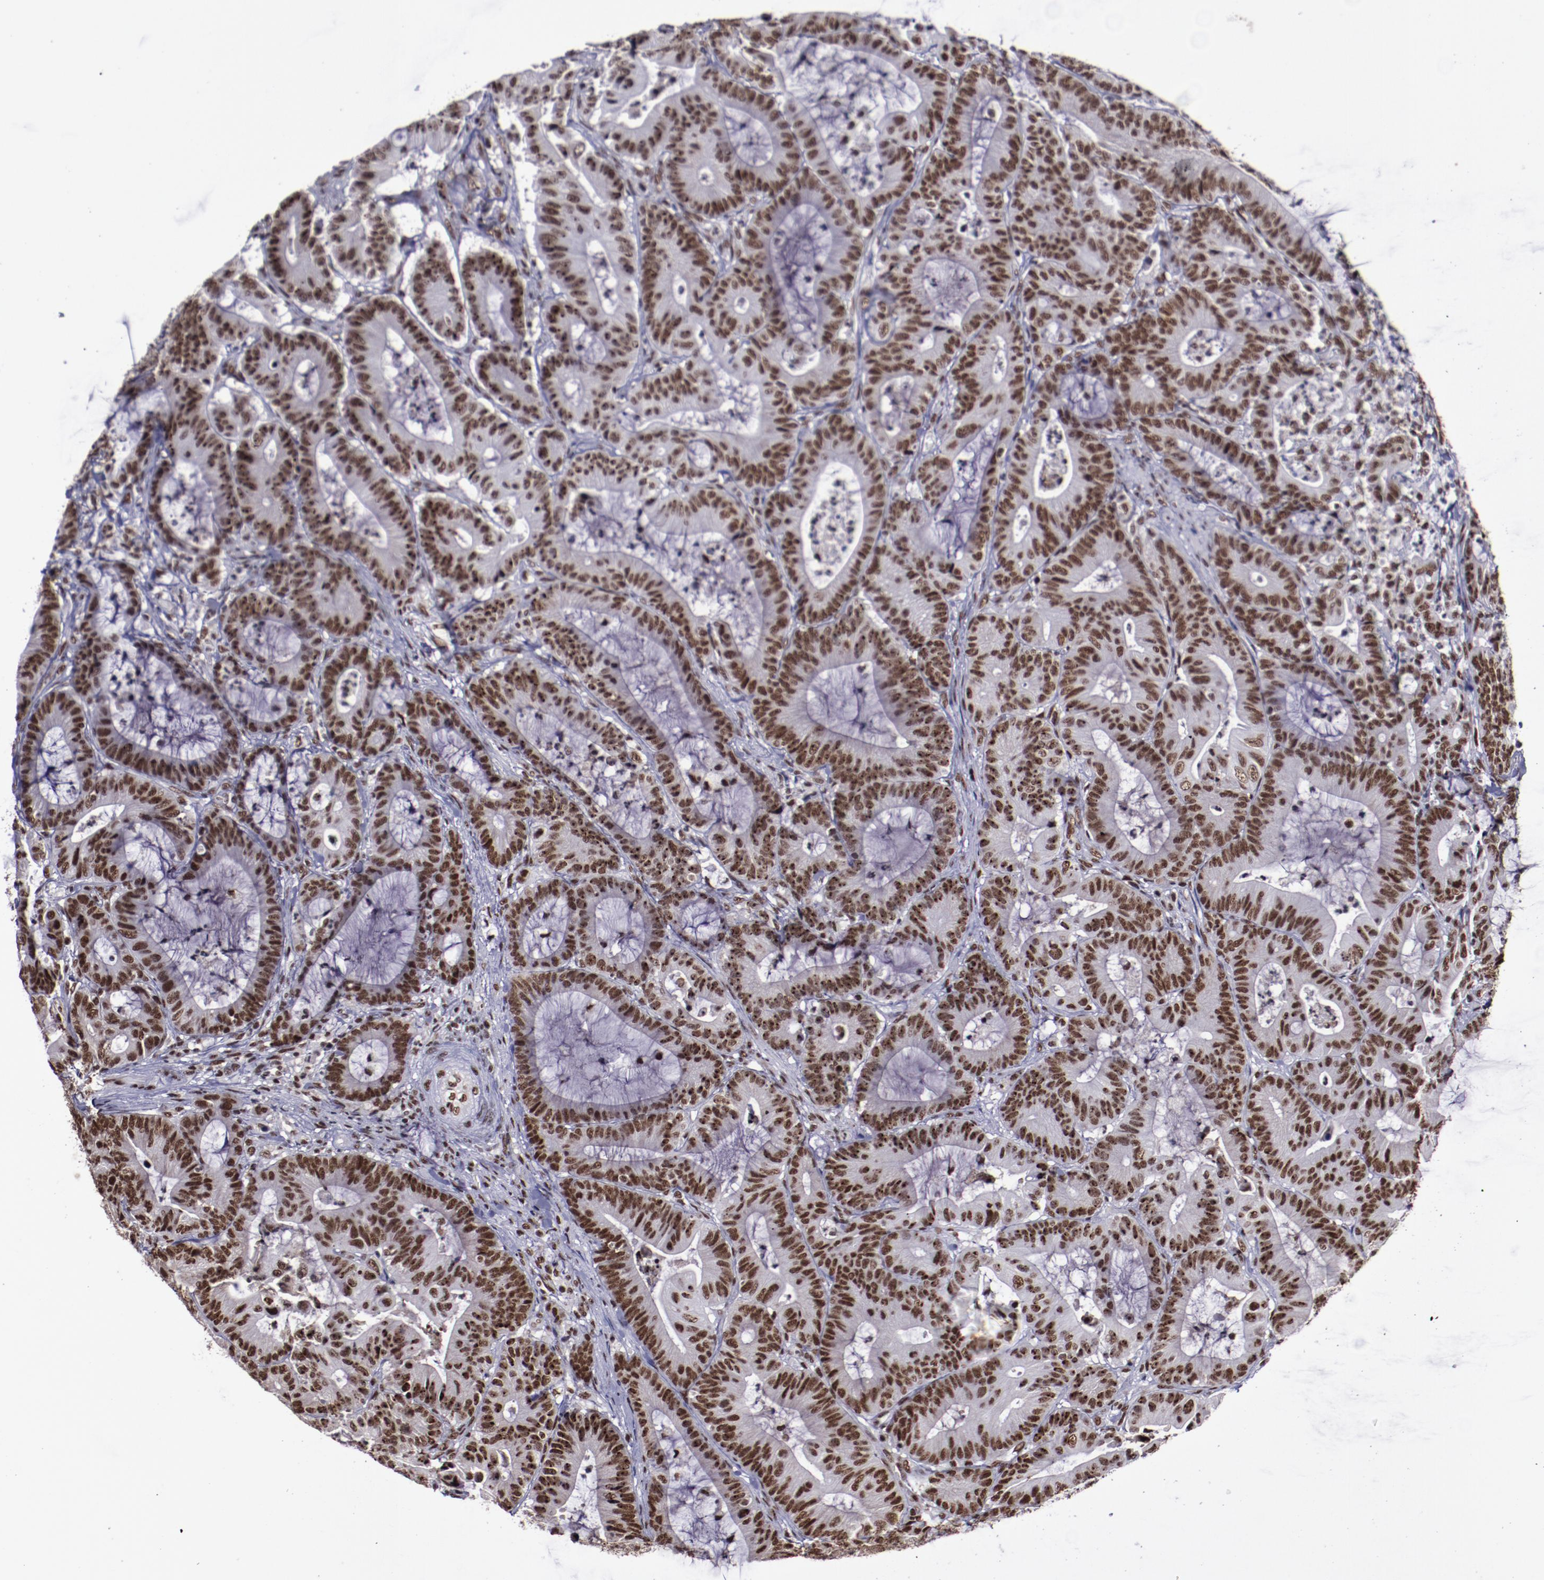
{"staining": {"intensity": "strong", "quantity": ">75%", "location": "nuclear"}, "tissue": "colorectal cancer", "cell_type": "Tumor cells", "image_type": "cancer", "snomed": [{"axis": "morphology", "description": "Adenocarcinoma, NOS"}, {"axis": "topography", "description": "Colon"}], "caption": "A histopathology image showing strong nuclear positivity in approximately >75% of tumor cells in colorectal cancer, as visualized by brown immunohistochemical staining.", "gene": "ERH", "patient": {"sex": "female", "age": 84}}